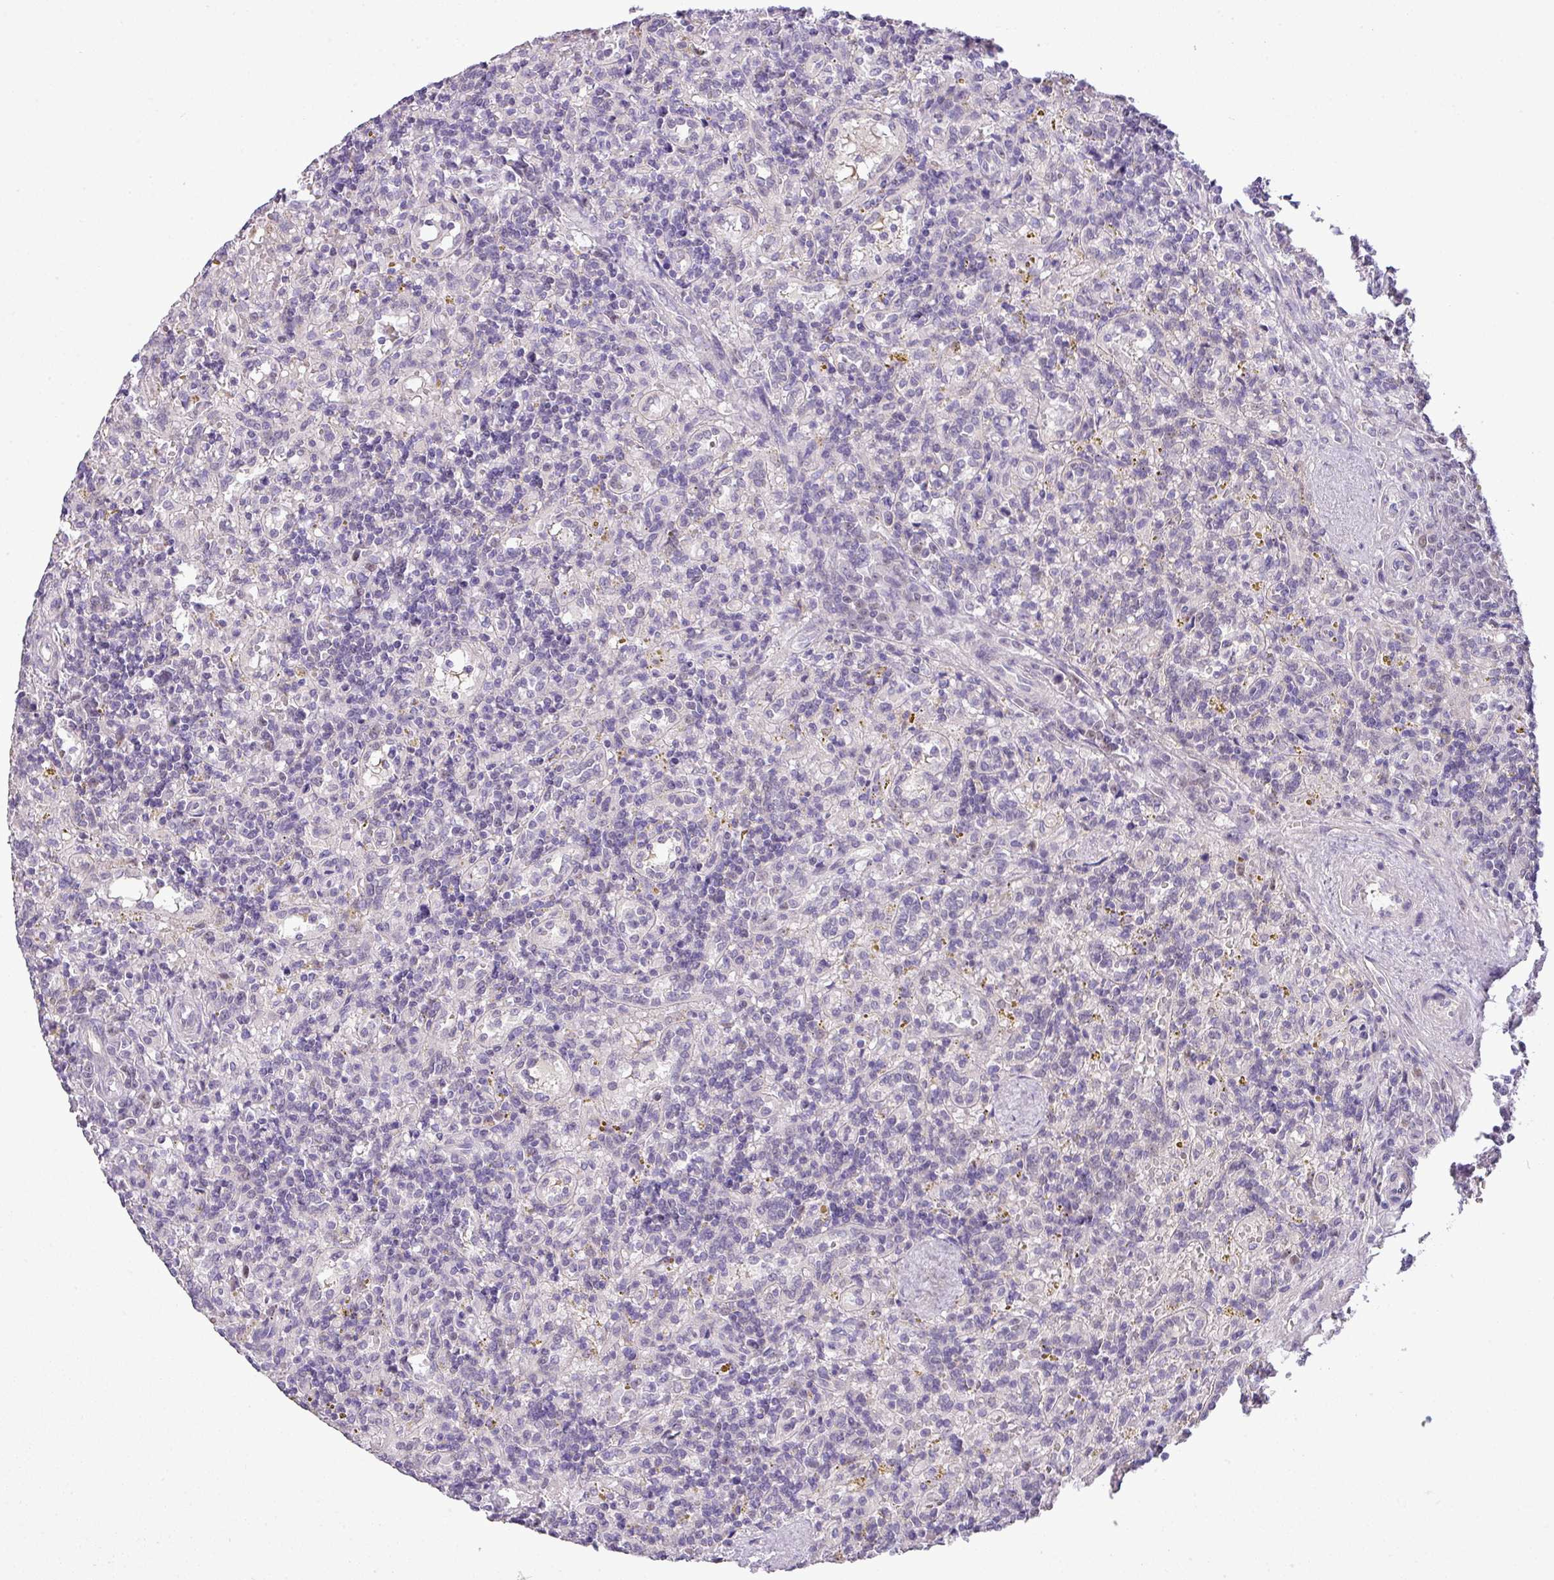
{"staining": {"intensity": "negative", "quantity": "none", "location": "none"}, "tissue": "lymphoma", "cell_type": "Tumor cells", "image_type": "cancer", "snomed": [{"axis": "morphology", "description": "Malignant lymphoma, non-Hodgkin's type, Low grade"}, {"axis": "topography", "description": "Spleen"}], "caption": "Low-grade malignant lymphoma, non-Hodgkin's type was stained to show a protein in brown. There is no significant staining in tumor cells. The staining was performed using DAB to visualize the protein expression in brown, while the nuclei were stained in blue with hematoxylin (Magnification: 20x).", "gene": "MAK16", "patient": {"sex": "male", "age": 67}}